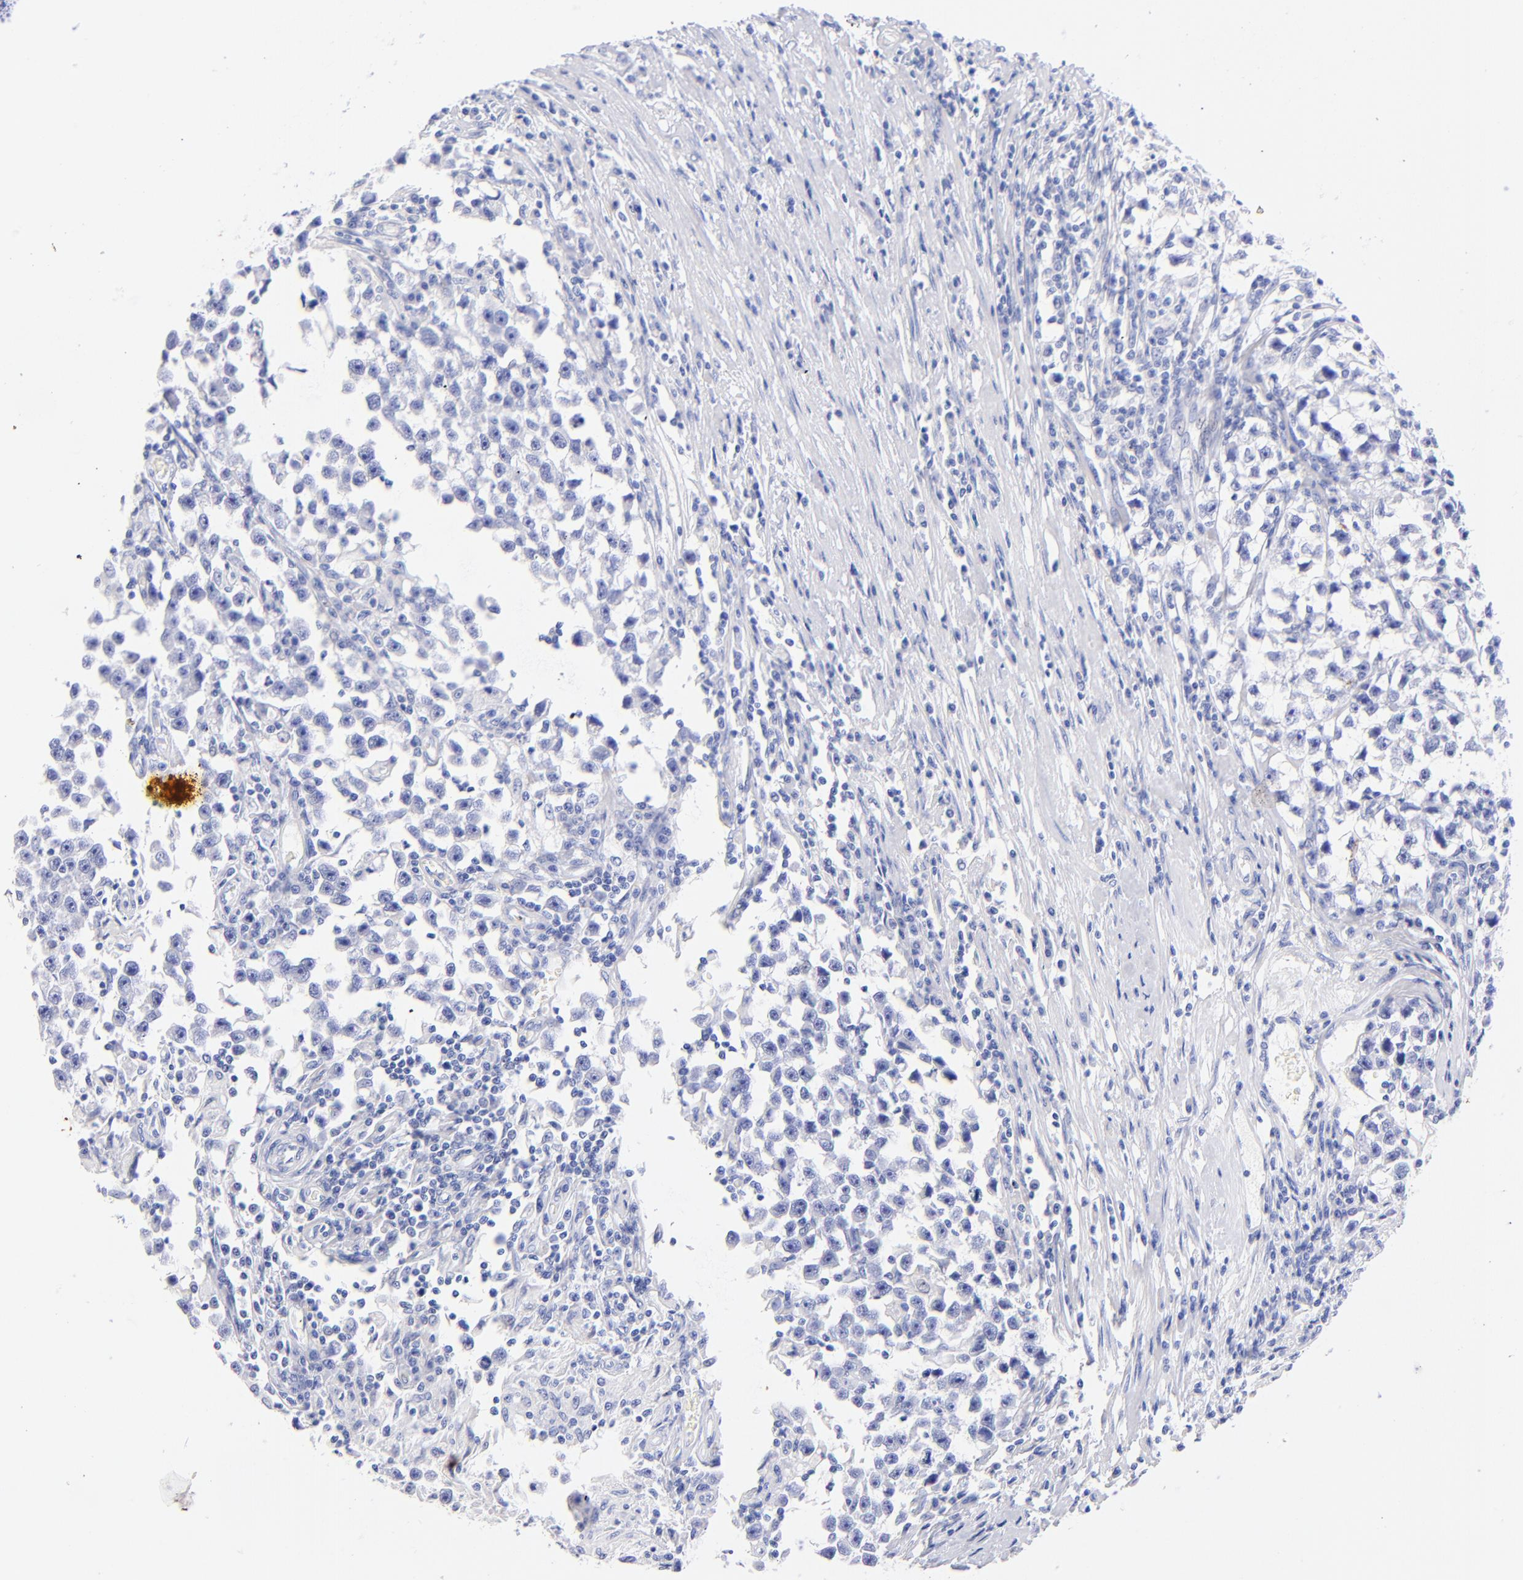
{"staining": {"intensity": "negative", "quantity": "none", "location": "none"}, "tissue": "testis cancer", "cell_type": "Tumor cells", "image_type": "cancer", "snomed": [{"axis": "morphology", "description": "Seminoma, NOS"}, {"axis": "topography", "description": "Testis"}], "caption": "This is an immunohistochemistry image of testis cancer (seminoma). There is no positivity in tumor cells.", "gene": "KRT19", "patient": {"sex": "male", "age": 33}}